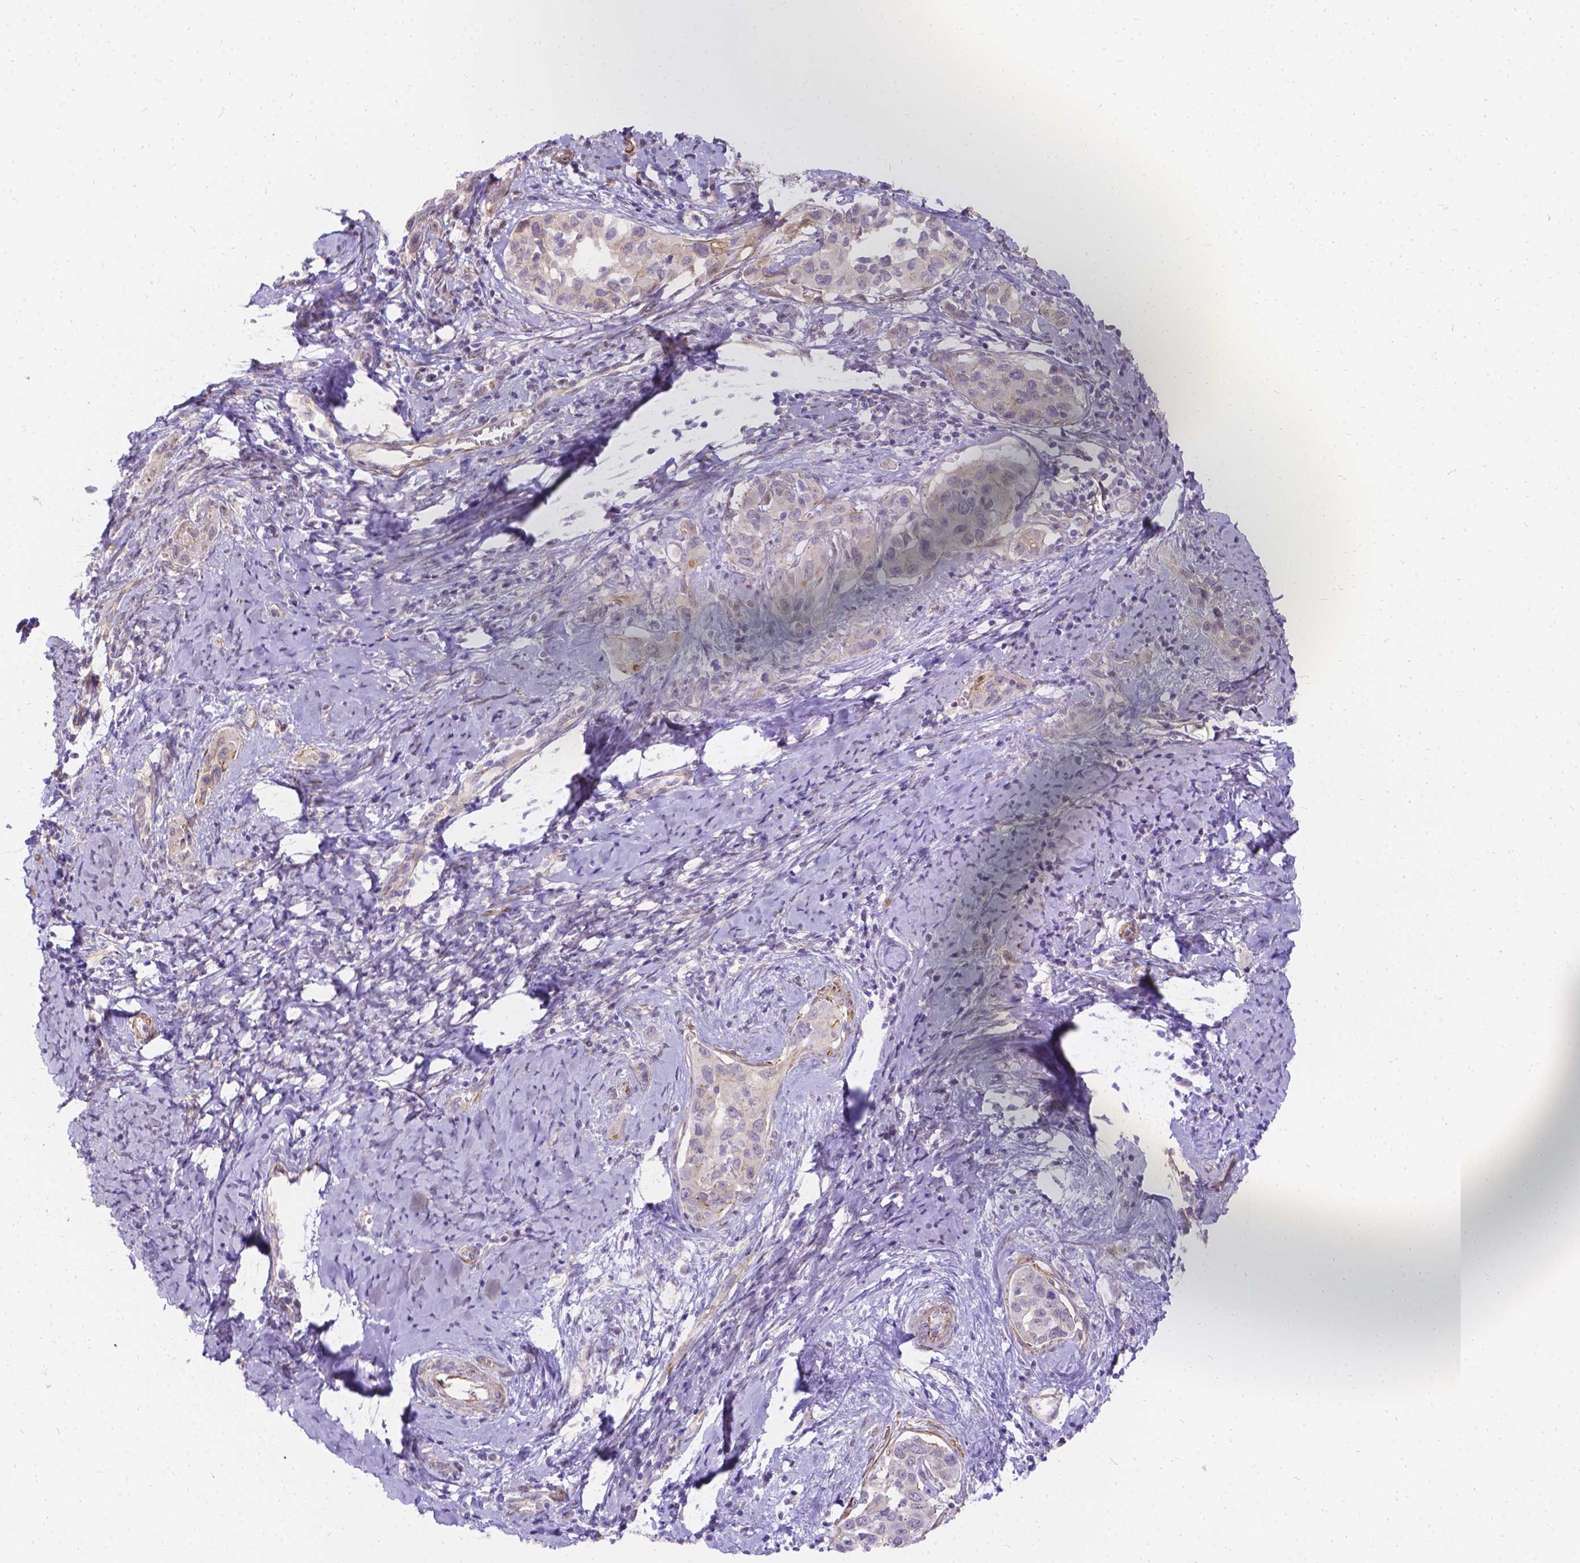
{"staining": {"intensity": "negative", "quantity": "none", "location": "none"}, "tissue": "cervical cancer", "cell_type": "Tumor cells", "image_type": "cancer", "snomed": [{"axis": "morphology", "description": "Squamous cell carcinoma, NOS"}, {"axis": "topography", "description": "Cervix"}], "caption": "Immunohistochemistry (IHC) histopathology image of cervical cancer (squamous cell carcinoma) stained for a protein (brown), which exhibits no staining in tumor cells. (DAB (3,3'-diaminobenzidine) immunohistochemistry, high magnification).", "gene": "PALS1", "patient": {"sex": "female", "age": 51}}